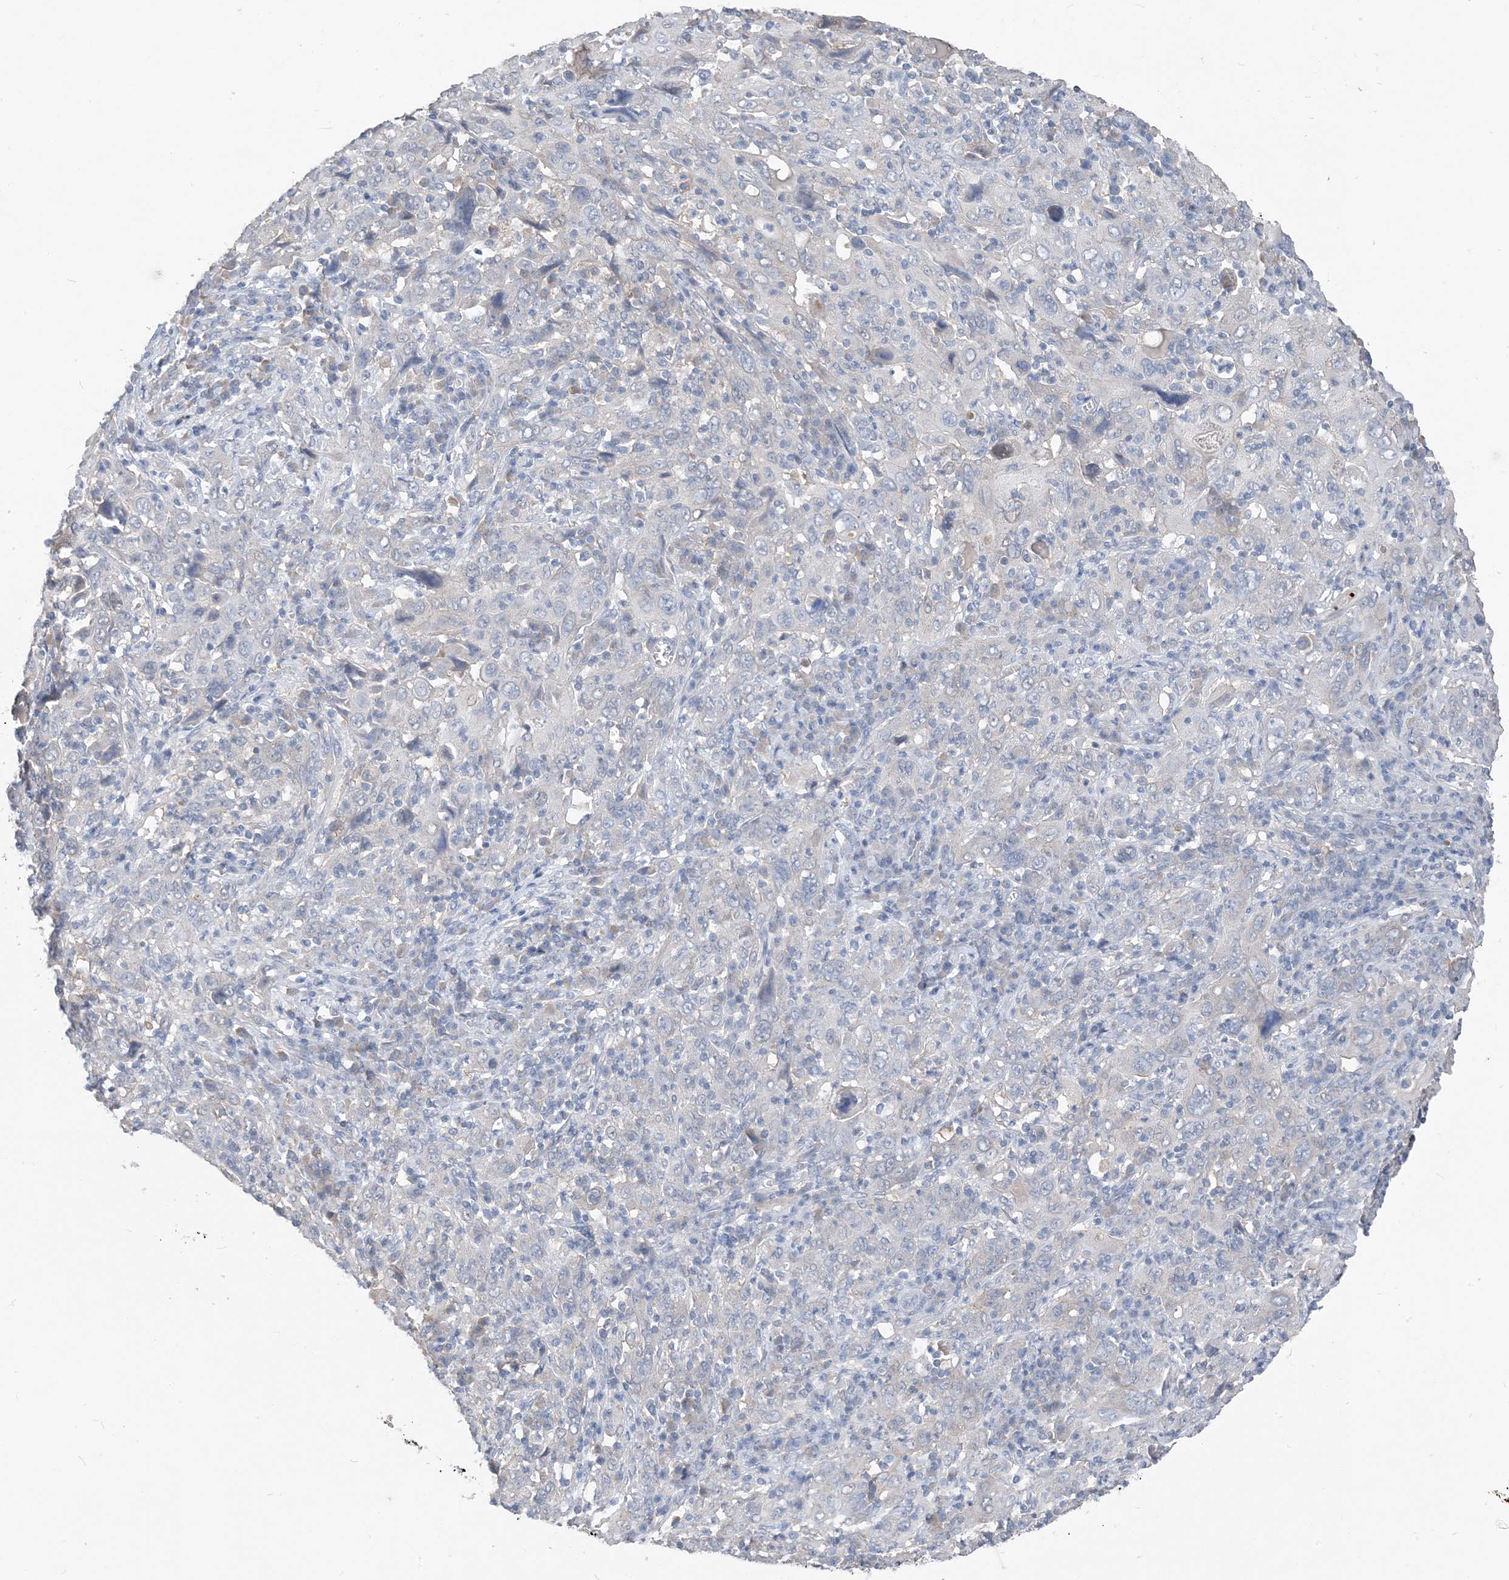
{"staining": {"intensity": "negative", "quantity": "none", "location": "none"}, "tissue": "cervical cancer", "cell_type": "Tumor cells", "image_type": "cancer", "snomed": [{"axis": "morphology", "description": "Squamous cell carcinoma, NOS"}, {"axis": "topography", "description": "Cervix"}], "caption": "This is an immunohistochemistry (IHC) image of cervical cancer (squamous cell carcinoma). There is no expression in tumor cells.", "gene": "NCOA7", "patient": {"sex": "female", "age": 46}}